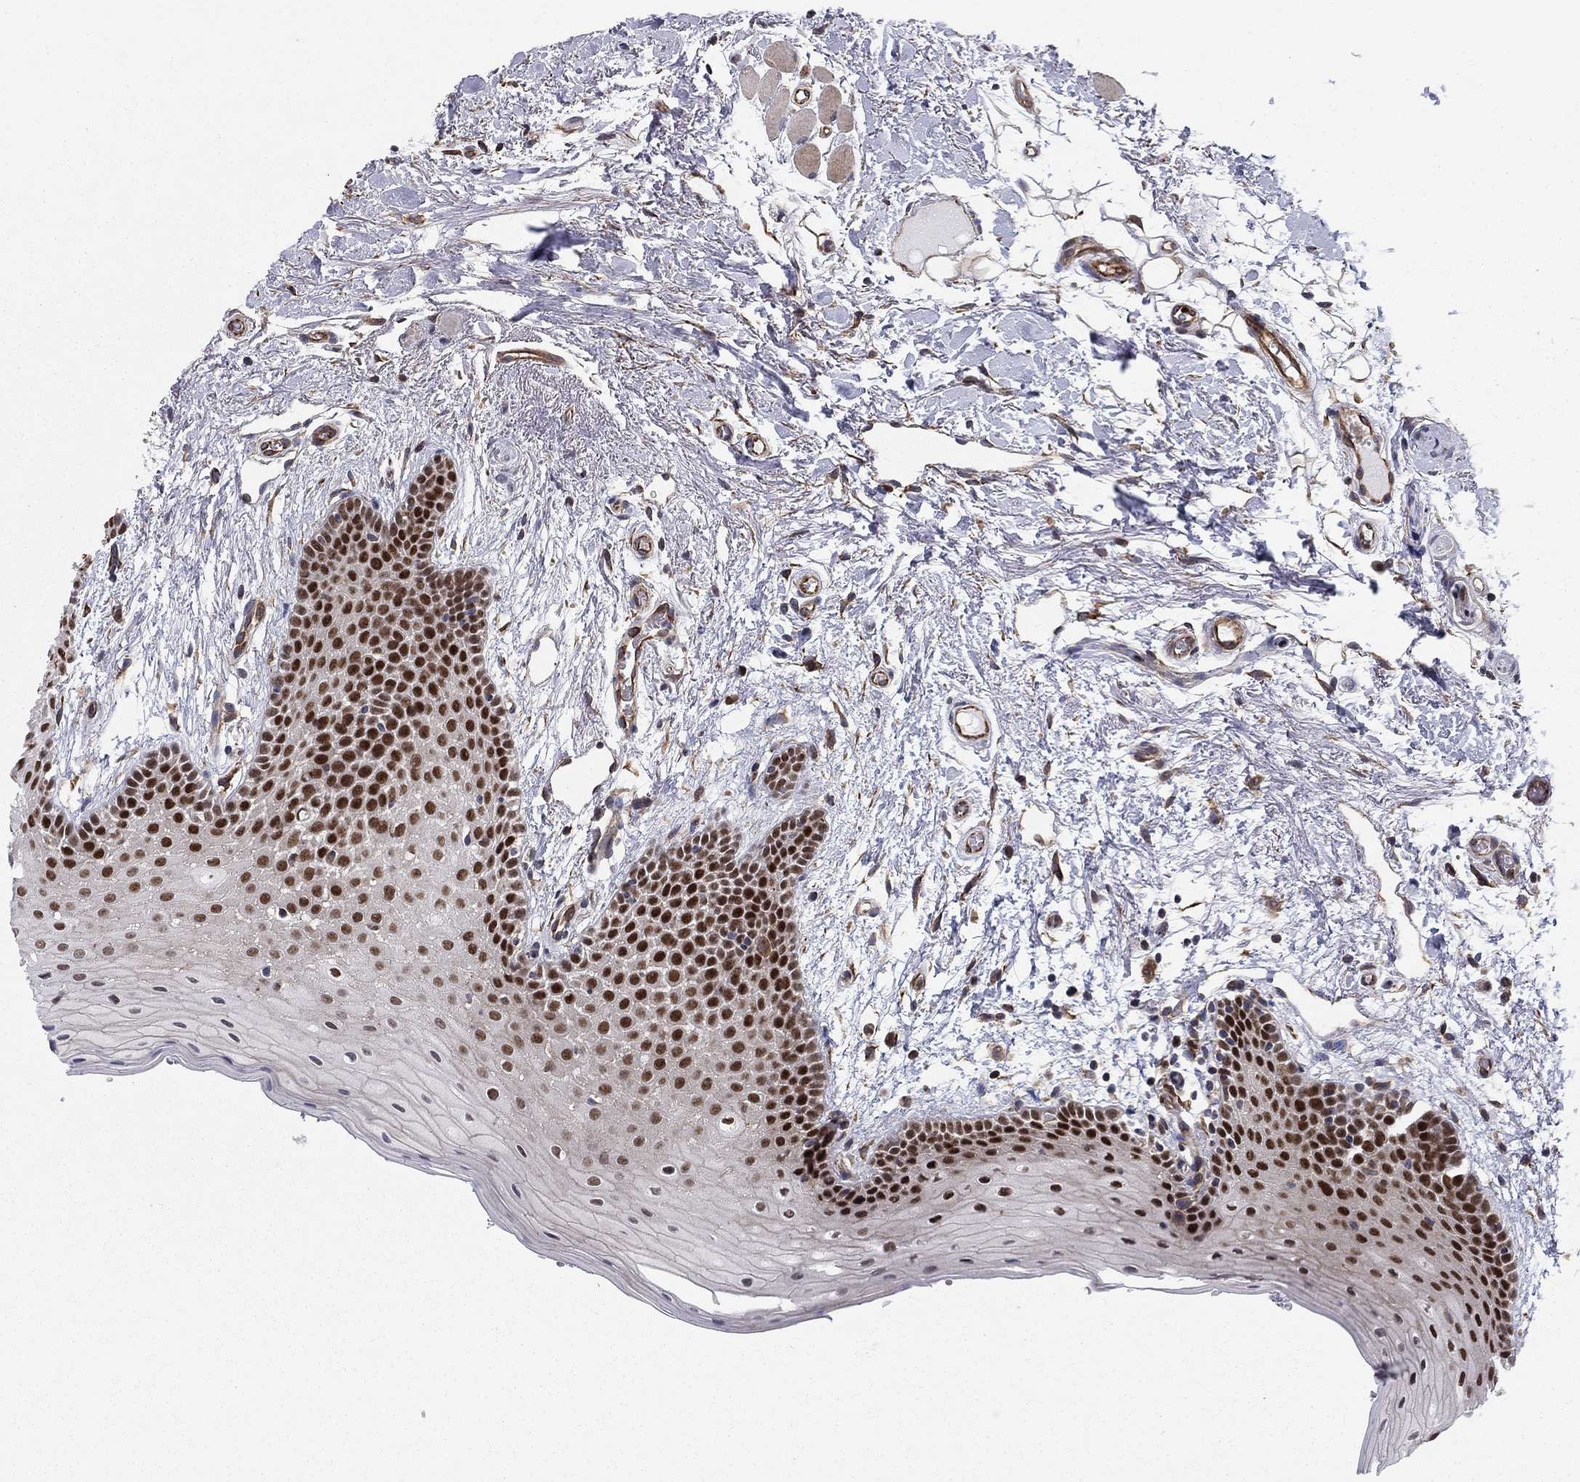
{"staining": {"intensity": "strong", "quantity": "25%-75%", "location": "nuclear"}, "tissue": "oral mucosa", "cell_type": "Squamous epithelial cells", "image_type": "normal", "snomed": [{"axis": "morphology", "description": "Normal tissue, NOS"}, {"axis": "topography", "description": "Oral tissue"}, {"axis": "topography", "description": "Tounge, NOS"}], "caption": "Immunohistochemical staining of normal oral mucosa demonstrates high levels of strong nuclear expression in approximately 25%-75% of squamous epithelial cells. The staining was performed using DAB to visualize the protein expression in brown, while the nuclei were stained in blue with hematoxylin (Magnification: 20x).", "gene": "BCL11A", "patient": {"sex": "female", "age": 86}}